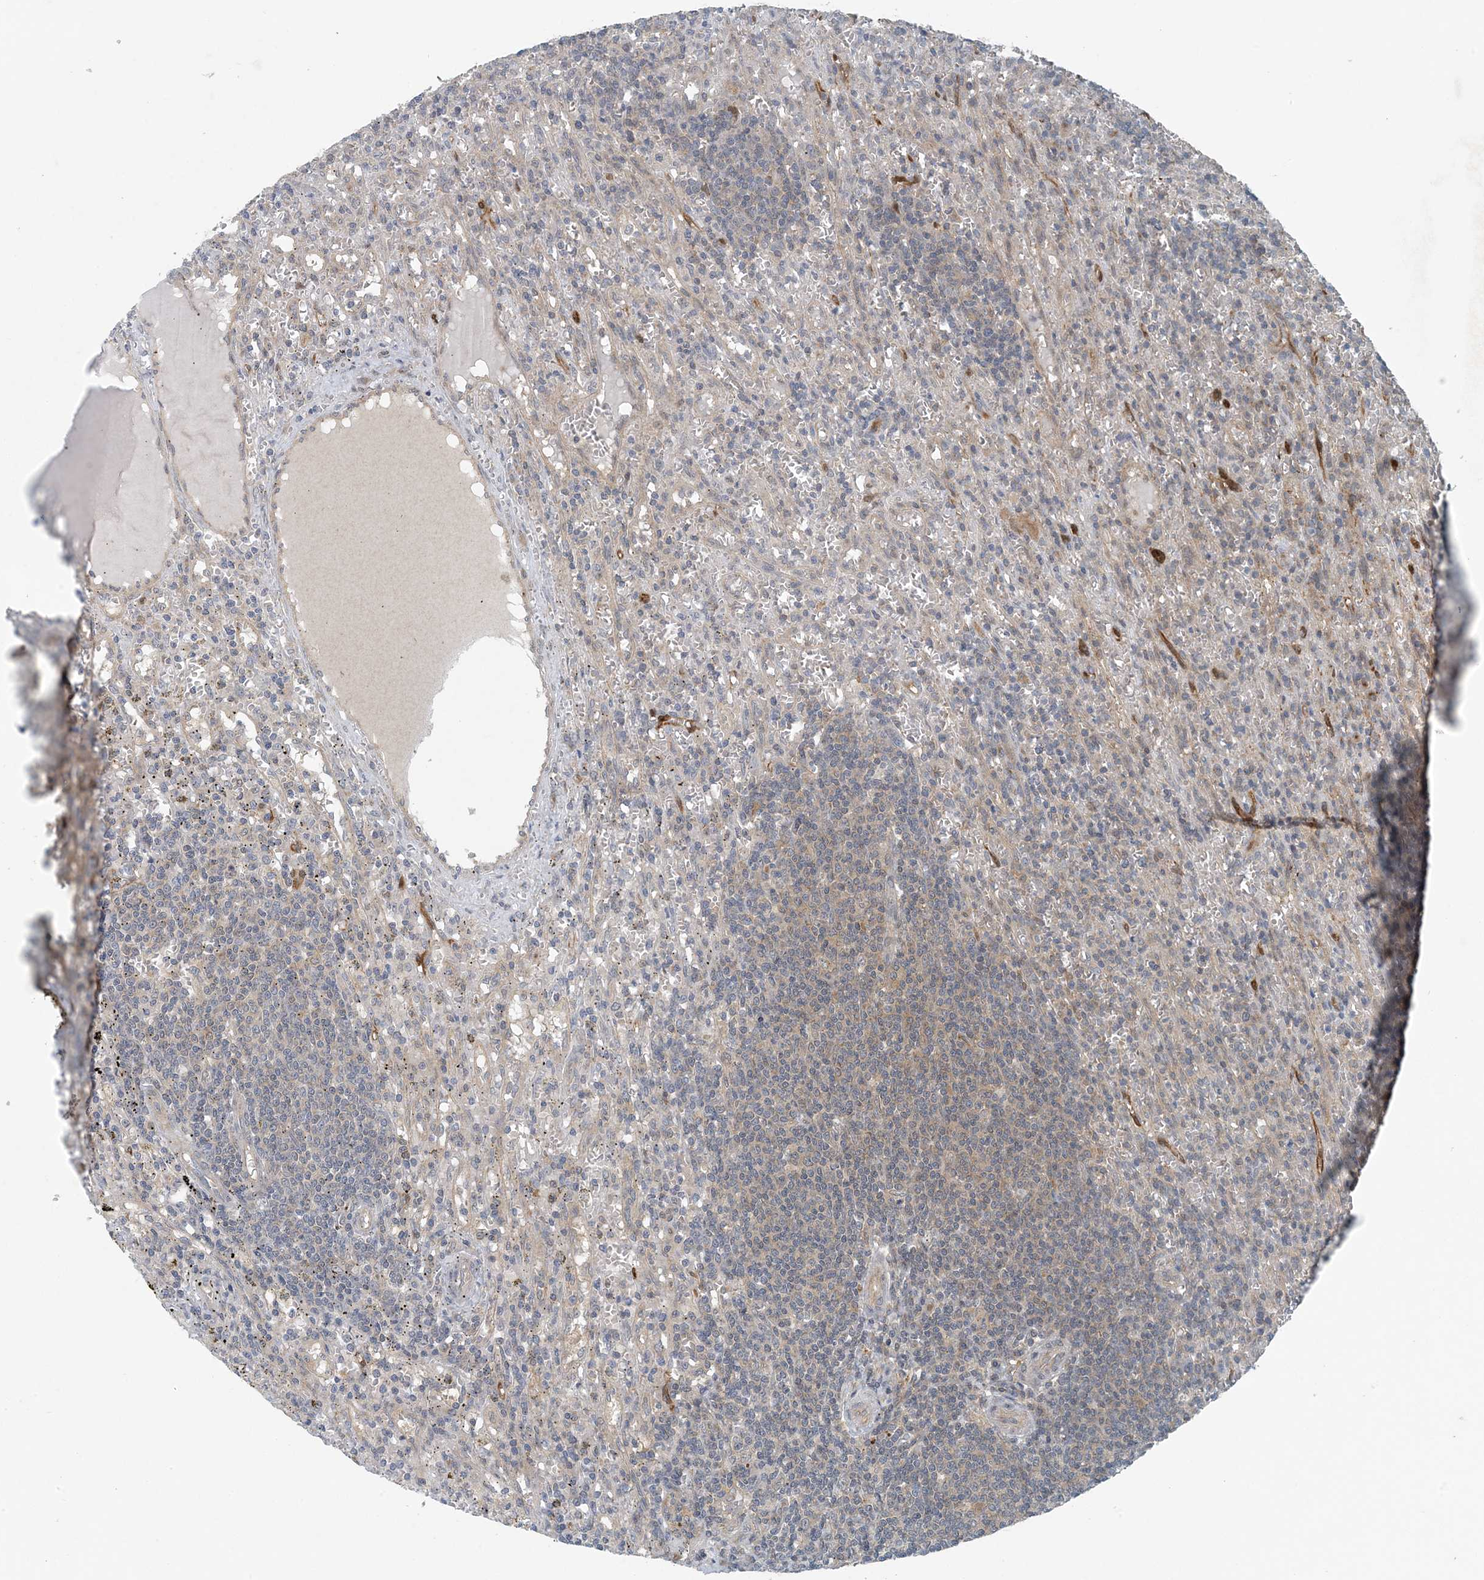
{"staining": {"intensity": "negative", "quantity": "none", "location": "none"}, "tissue": "lymphoma", "cell_type": "Tumor cells", "image_type": "cancer", "snomed": [{"axis": "morphology", "description": "Malignant lymphoma, non-Hodgkin's type, Low grade"}, {"axis": "topography", "description": "Spleen"}], "caption": "Low-grade malignant lymphoma, non-Hodgkin's type was stained to show a protein in brown. There is no significant positivity in tumor cells.", "gene": "HIKESHI", "patient": {"sex": "male", "age": 76}}